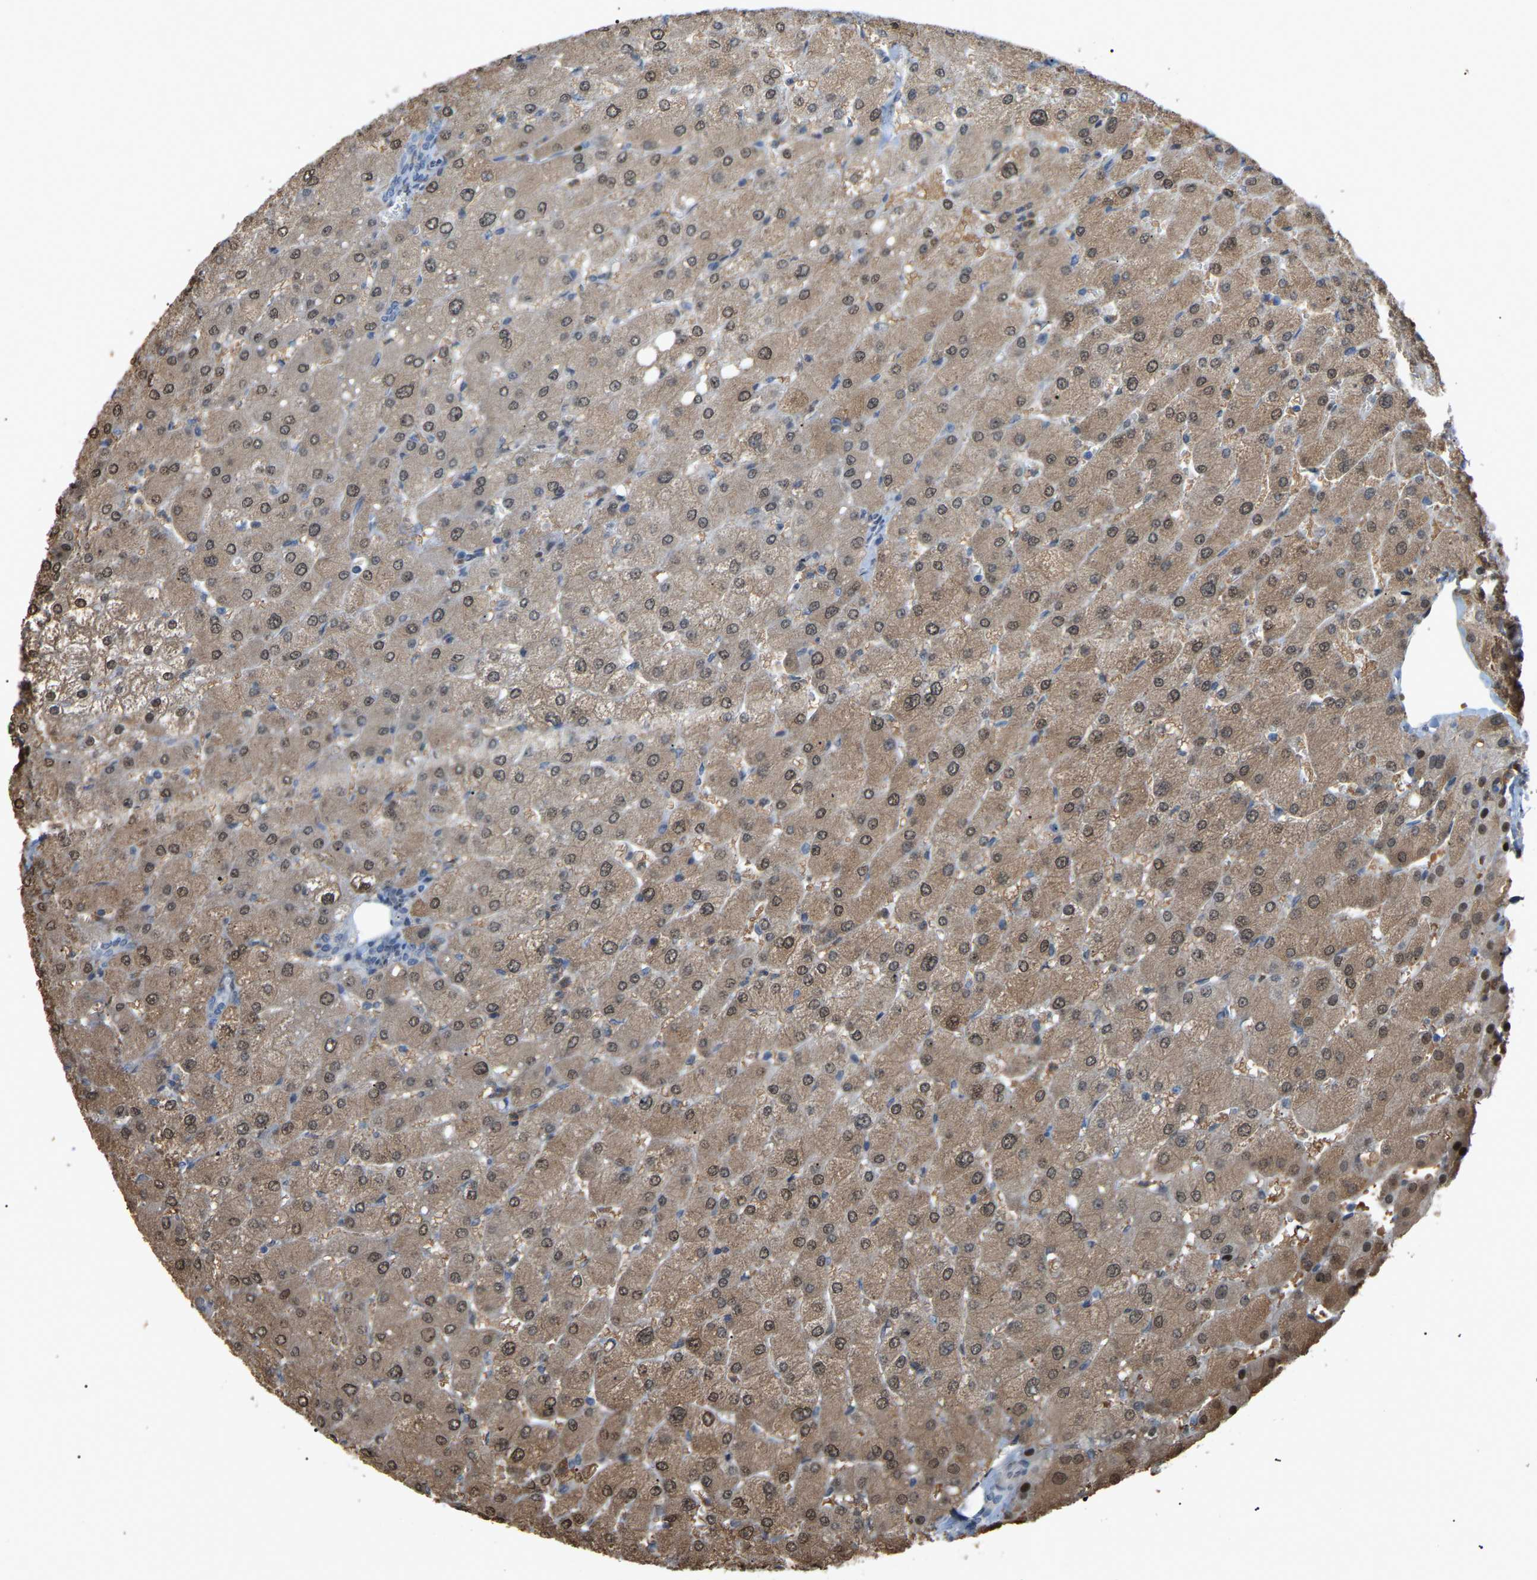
{"staining": {"intensity": "weak", "quantity": "<25%", "location": "cytoplasmic/membranous"}, "tissue": "liver", "cell_type": "Cholangiocytes", "image_type": "normal", "snomed": [{"axis": "morphology", "description": "Normal tissue, NOS"}, {"axis": "topography", "description": "Liver"}], "caption": "High magnification brightfield microscopy of normal liver stained with DAB (3,3'-diaminobenzidine) (brown) and counterstained with hematoxylin (blue): cholangiocytes show no significant staining.", "gene": "CROT", "patient": {"sex": "male", "age": 55}}